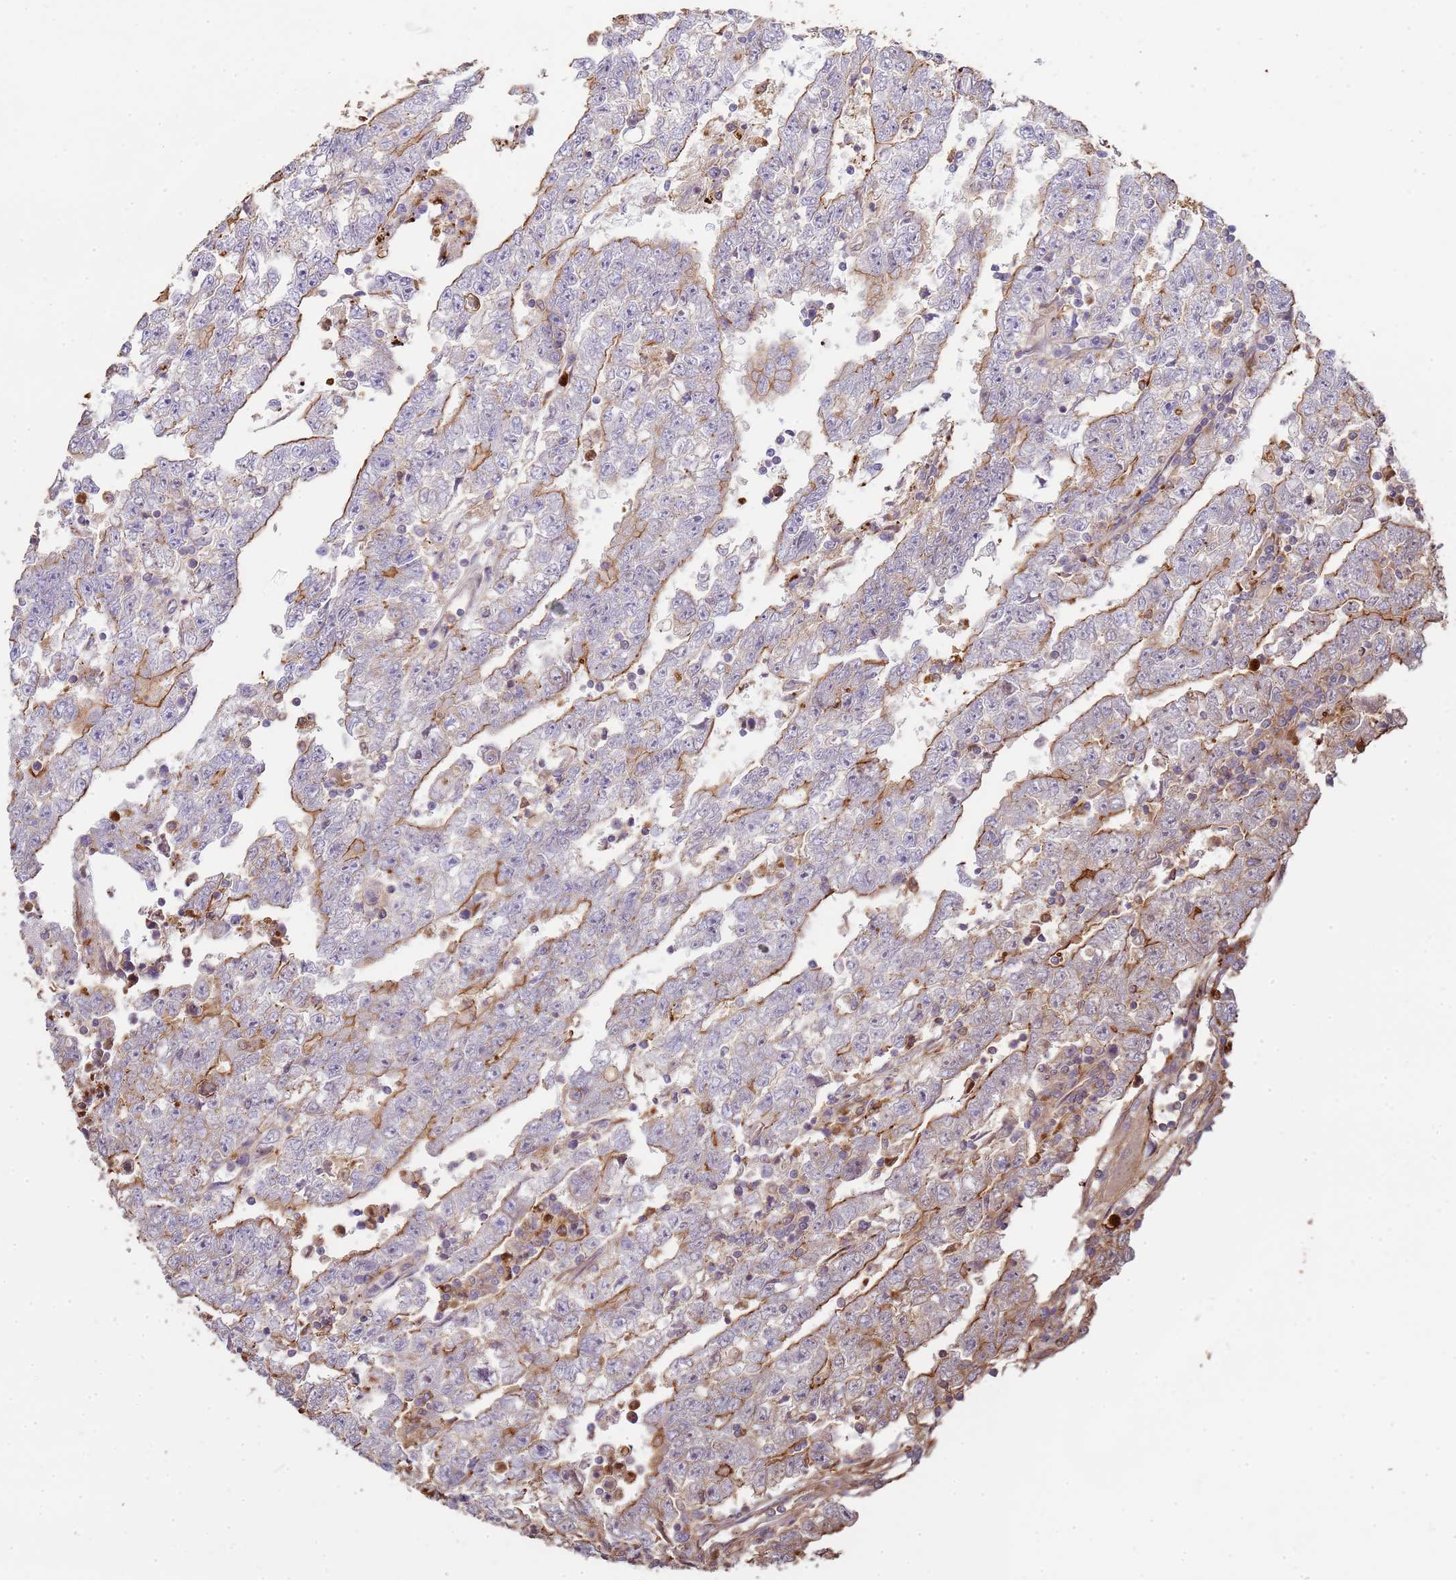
{"staining": {"intensity": "moderate", "quantity": "<25%", "location": "cytoplasmic/membranous"}, "tissue": "testis cancer", "cell_type": "Tumor cells", "image_type": "cancer", "snomed": [{"axis": "morphology", "description": "Carcinoma, Embryonal, NOS"}, {"axis": "topography", "description": "Testis"}], "caption": "Immunohistochemistry histopathology image of neoplastic tissue: human testis embryonal carcinoma stained using immunohistochemistry (IHC) reveals low levels of moderate protein expression localized specifically in the cytoplasmic/membranous of tumor cells, appearing as a cytoplasmic/membranous brown color.", "gene": "NDUFAF4", "patient": {"sex": "male", "age": 25}}